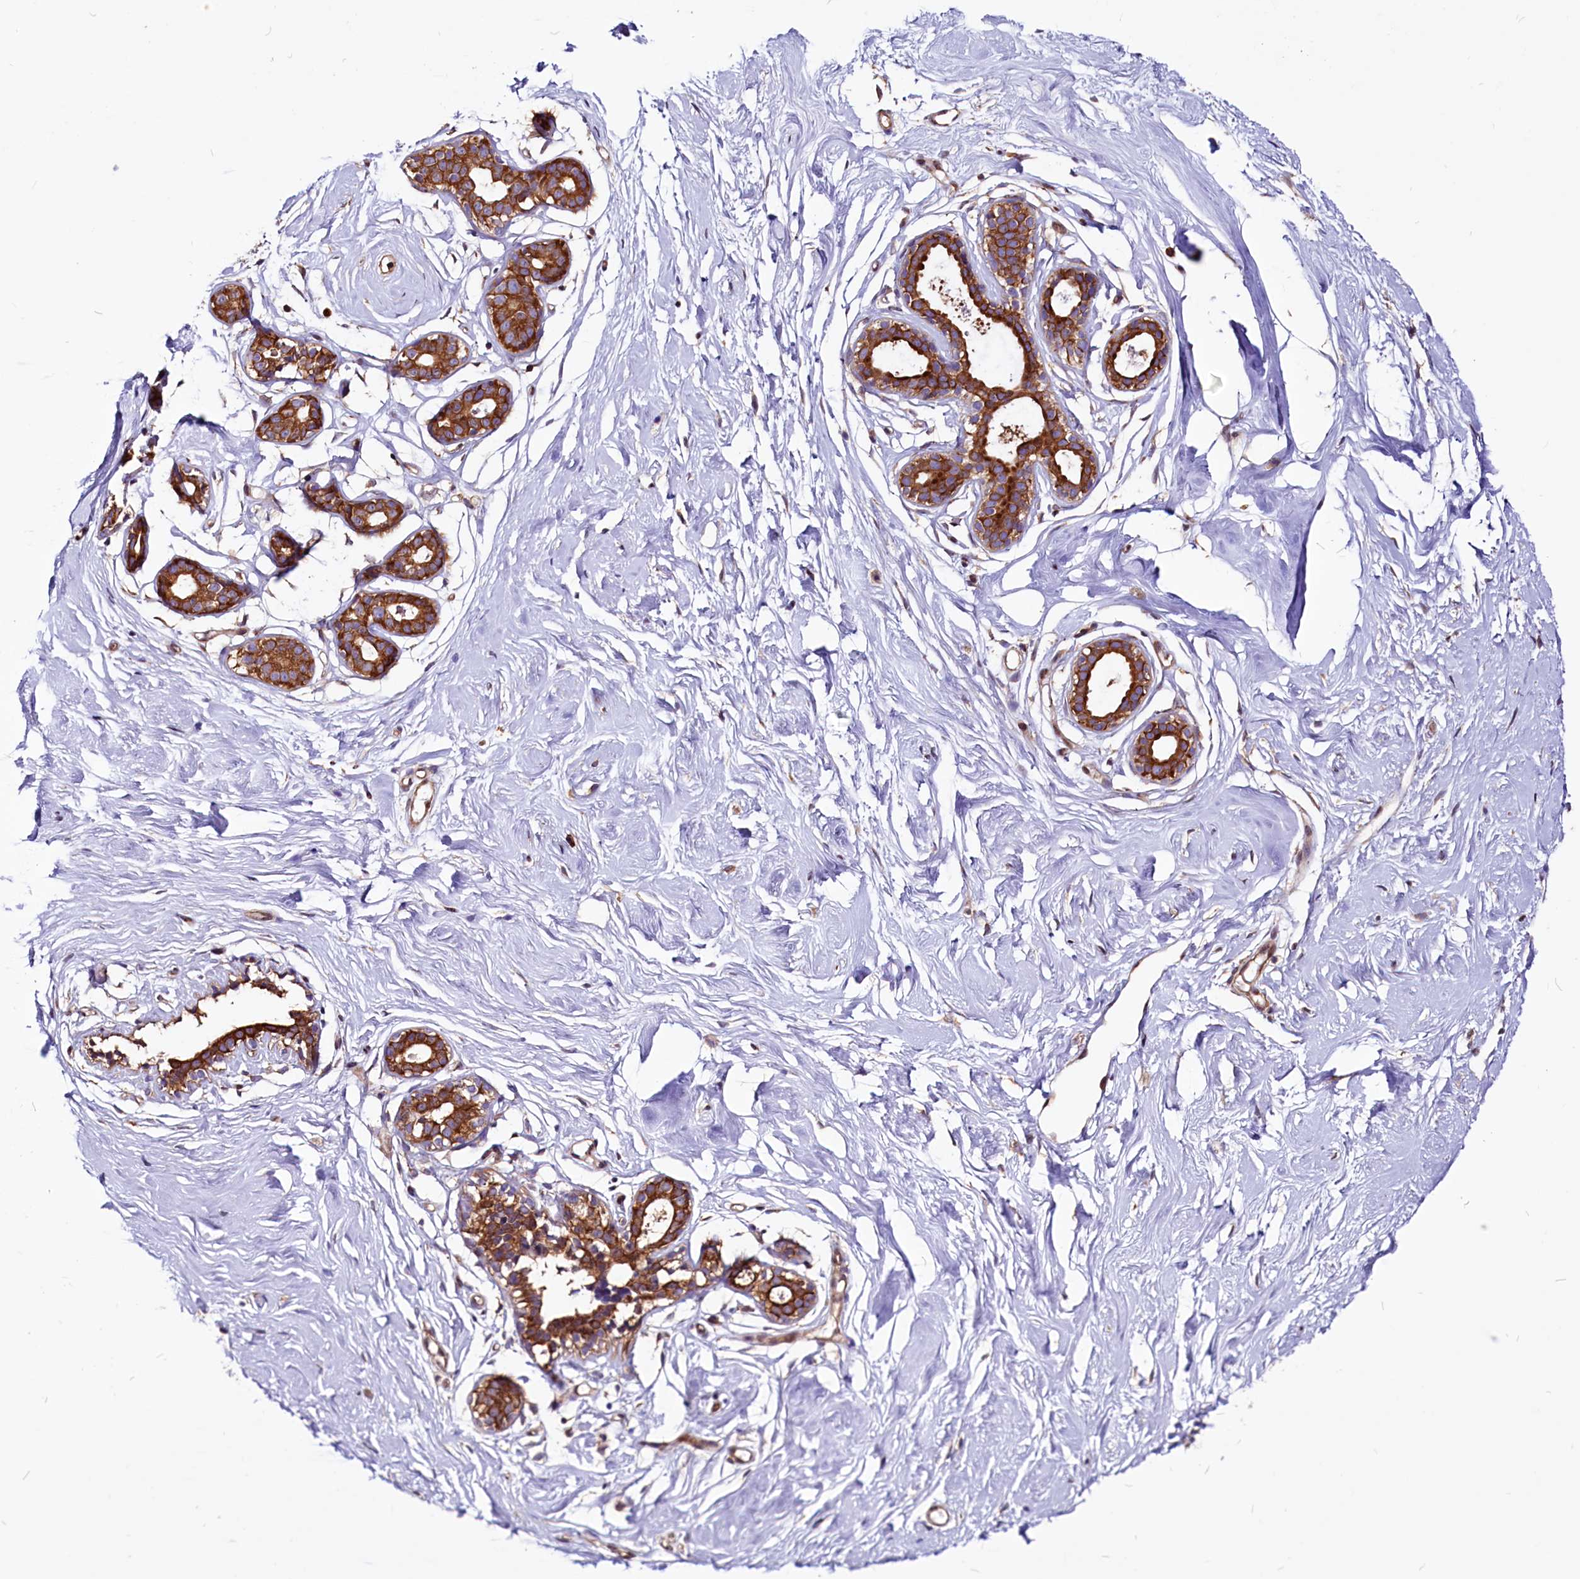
{"staining": {"intensity": "negative", "quantity": "none", "location": "none"}, "tissue": "breast", "cell_type": "Adipocytes", "image_type": "normal", "snomed": [{"axis": "morphology", "description": "Normal tissue, NOS"}, {"axis": "morphology", "description": "Adenoma, NOS"}, {"axis": "topography", "description": "Breast"}], "caption": "A high-resolution histopathology image shows immunohistochemistry (IHC) staining of normal breast, which demonstrates no significant staining in adipocytes. Brightfield microscopy of IHC stained with DAB (3,3'-diaminobenzidine) (brown) and hematoxylin (blue), captured at high magnification.", "gene": "EIF3G", "patient": {"sex": "female", "age": 23}}